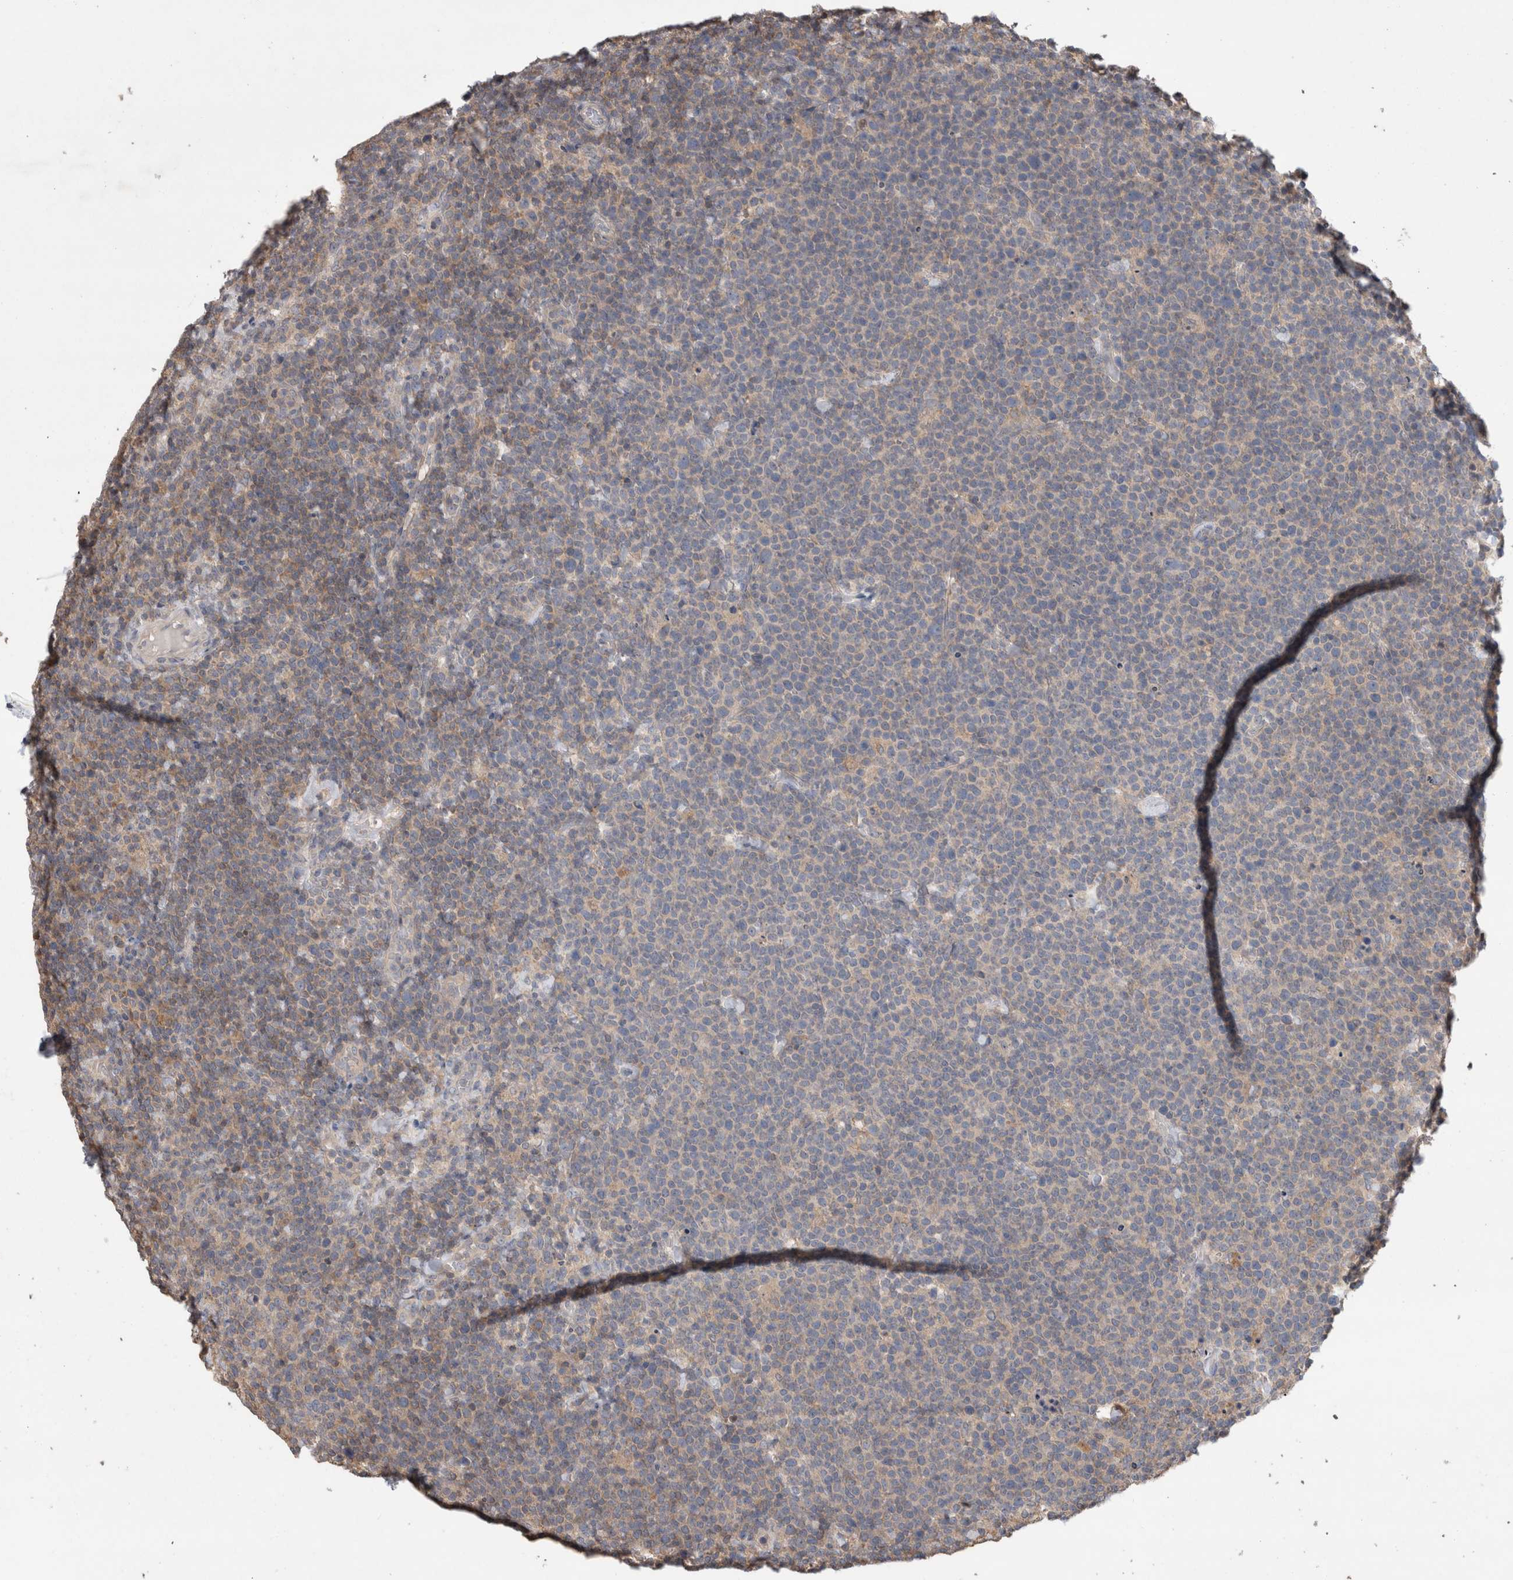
{"staining": {"intensity": "weak", "quantity": "<25%", "location": "cytoplasmic/membranous"}, "tissue": "lymphoma", "cell_type": "Tumor cells", "image_type": "cancer", "snomed": [{"axis": "morphology", "description": "Malignant lymphoma, non-Hodgkin's type, High grade"}, {"axis": "topography", "description": "Lymph node"}], "caption": "Tumor cells show no significant protein staining in lymphoma. (Immunohistochemistry, brightfield microscopy, high magnification).", "gene": "TRIM5", "patient": {"sex": "male", "age": 61}}